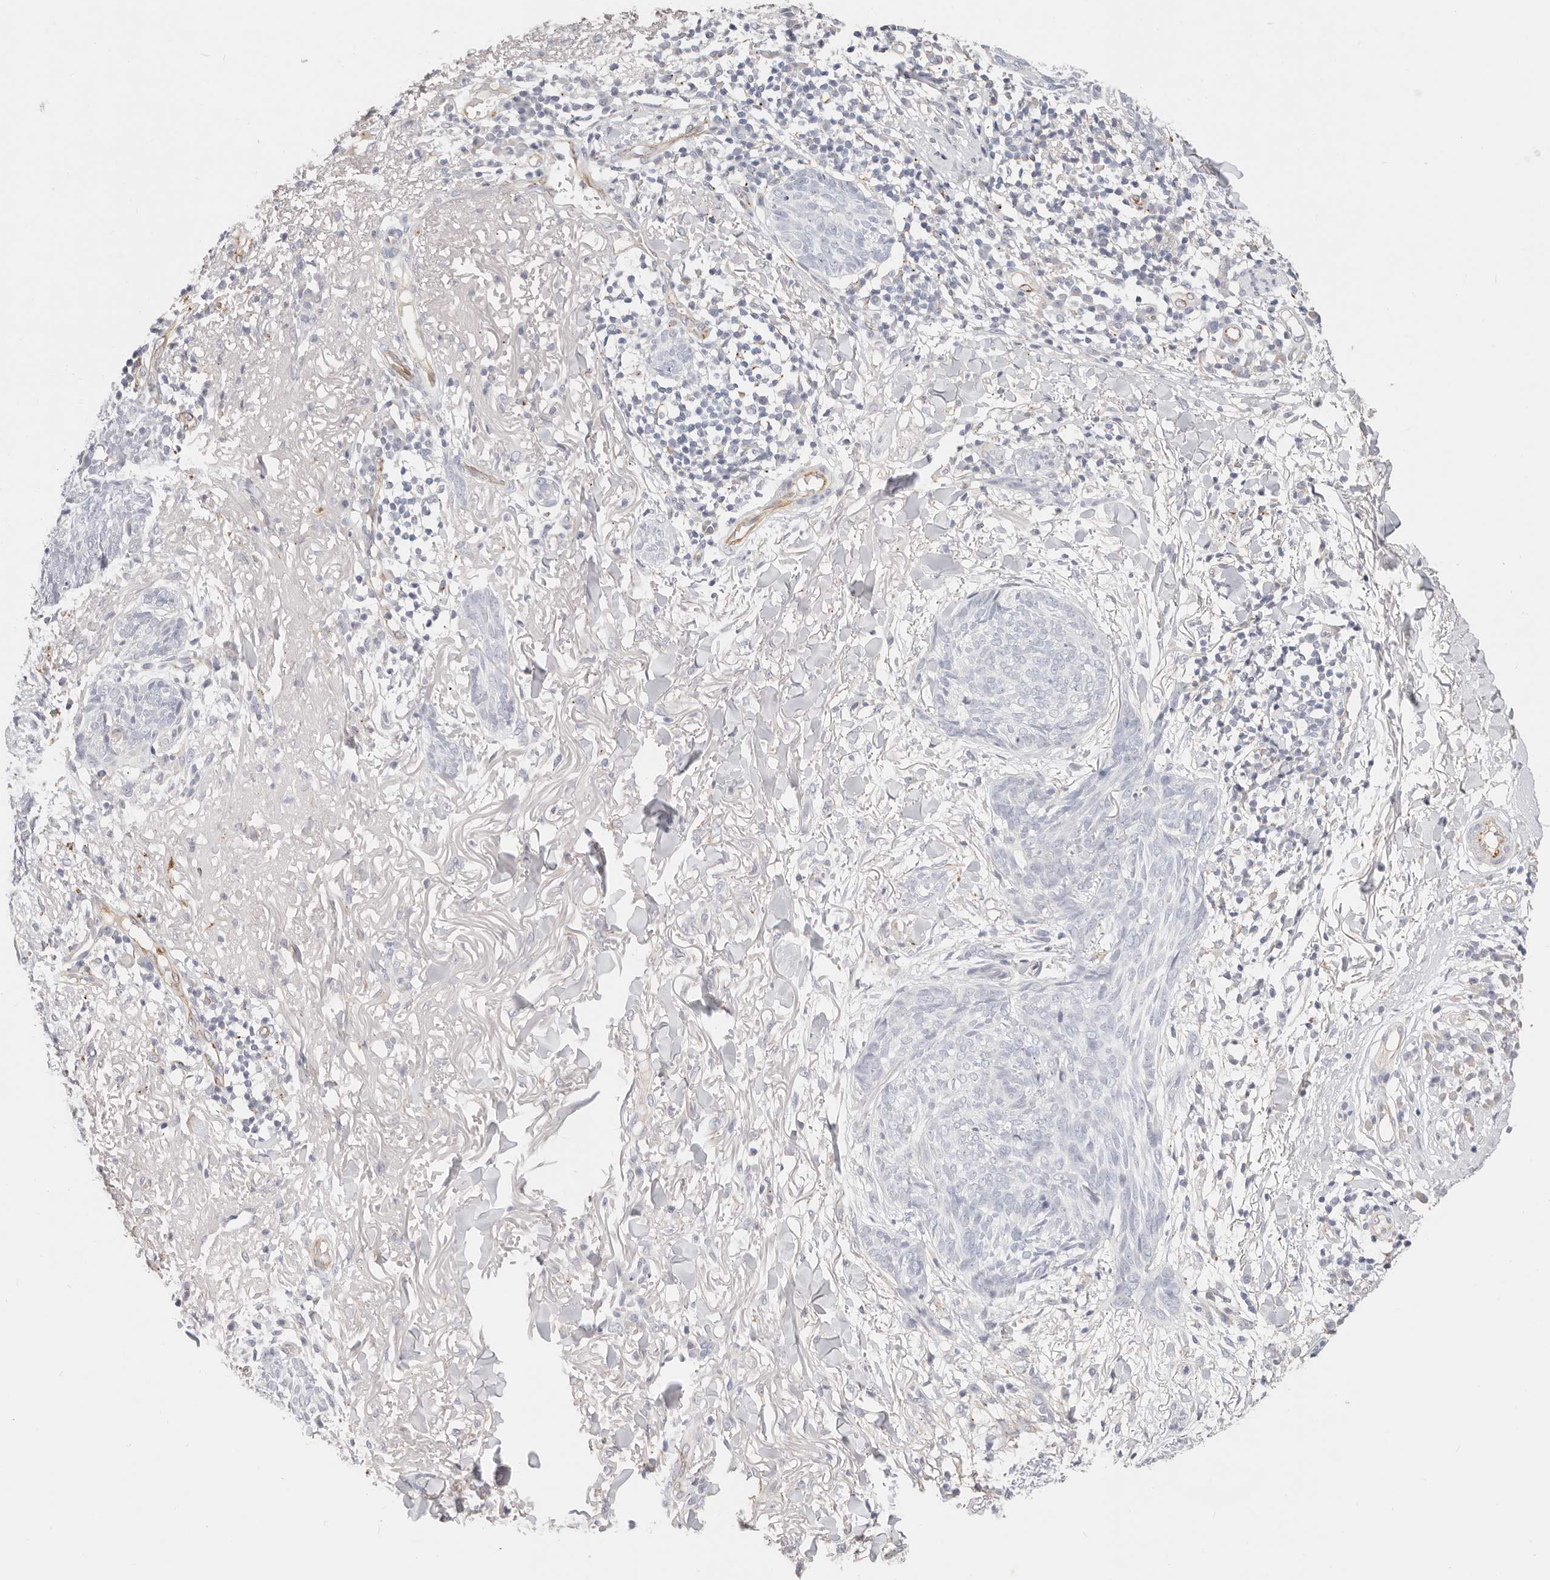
{"staining": {"intensity": "negative", "quantity": "none", "location": "none"}, "tissue": "skin cancer", "cell_type": "Tumor cells", "image_type": "cancer", "snomed": [{"axis": "morphology", "description": "Basal cell carcinoma"}, {"axis": "topography", "description": "Skin"}], "caption": "Immunohistochemistry histopathology image of human skin cancer stained for a protein (brown), which demonstrates no staining in tumor cells.", "gene": "ZRANB1", "patient": {"sex": "male", "age": 85}}